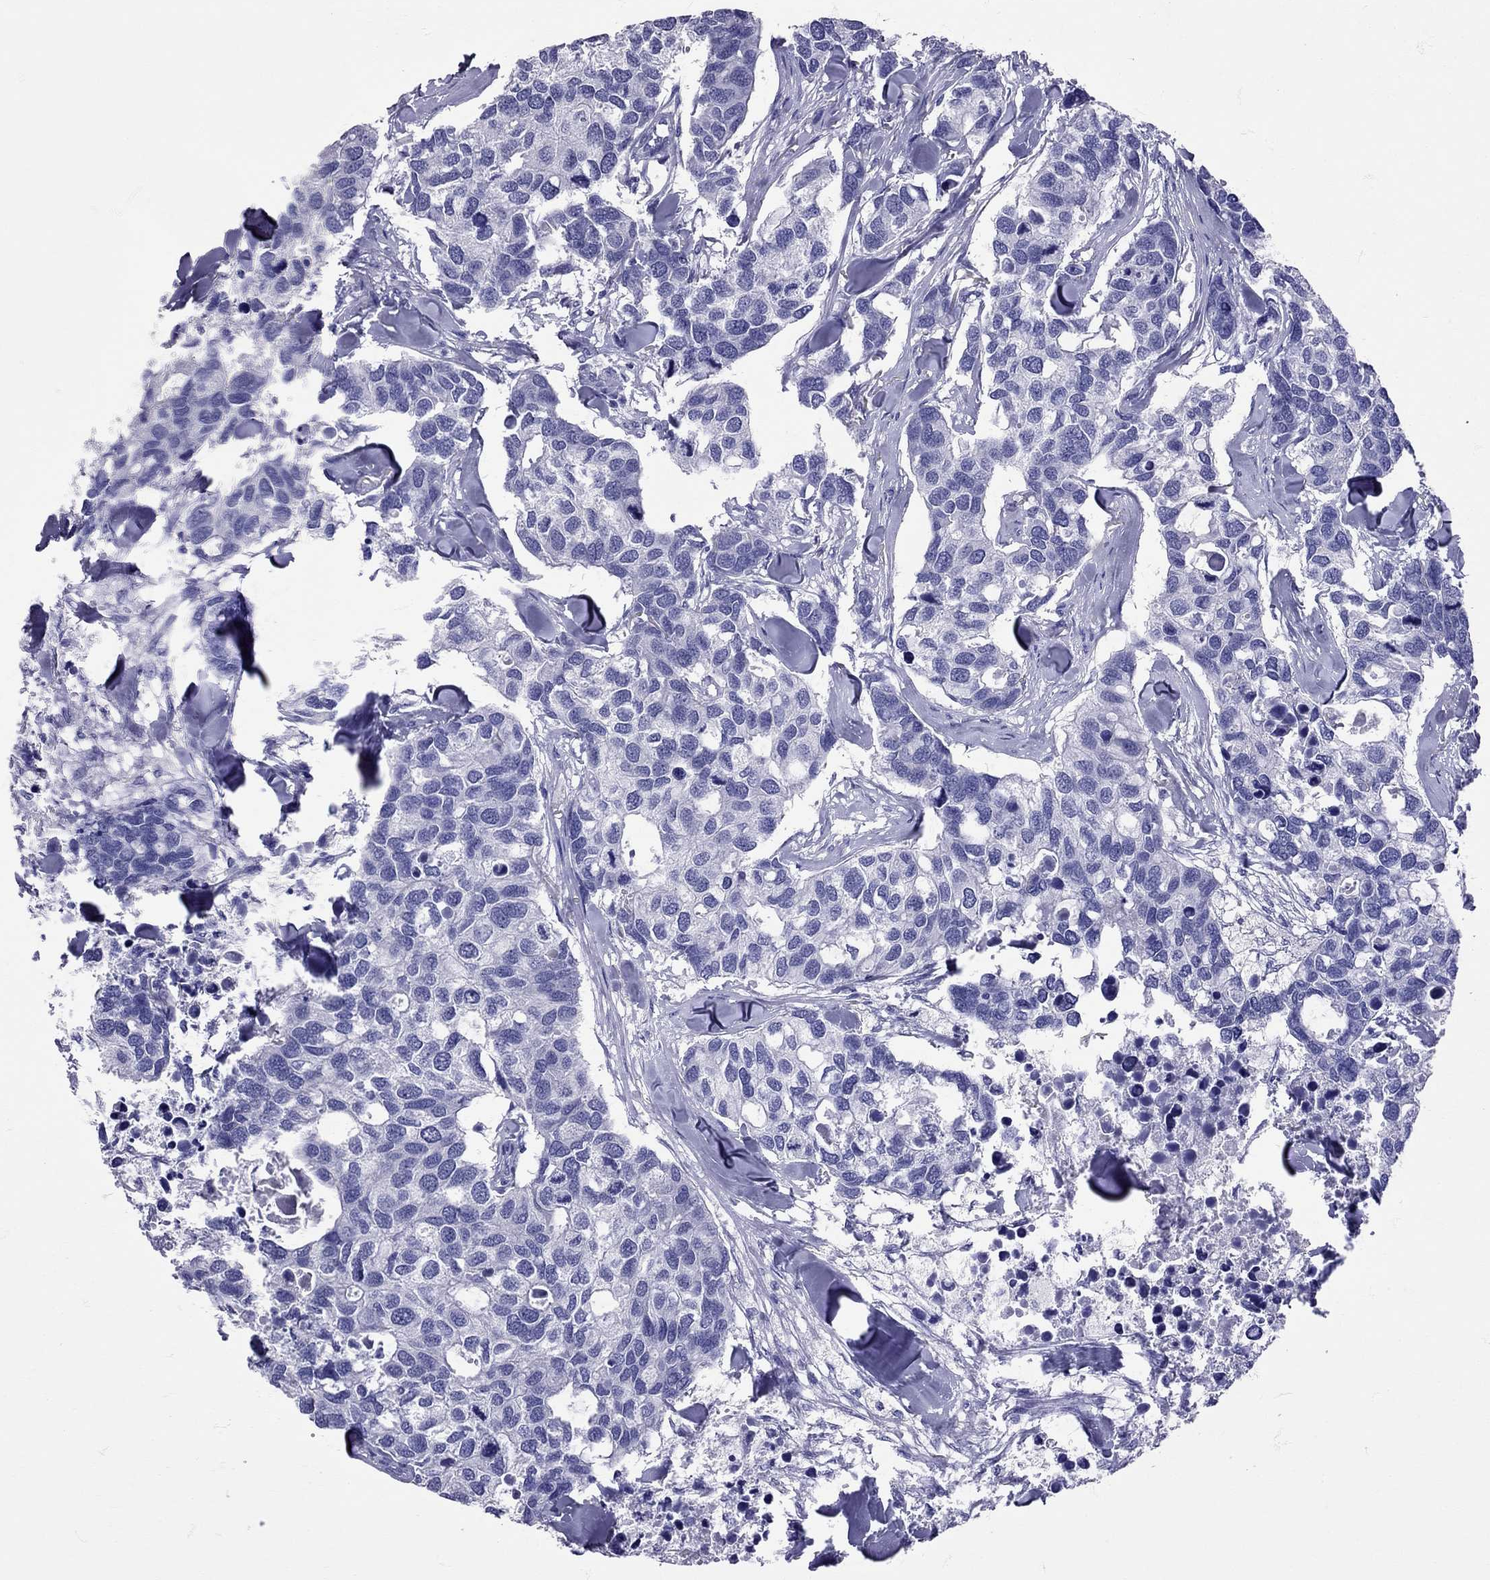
{"staining": {"intensity": "negative", "quantity": "none", "location": "none"}, "tissue": "breast cancer", "cell_type": "Tumor cells", "image_type": "cancer", "snomed": [{"axis": "morphology", "description": "Duct carcinoma"}, {"axis": "topography", "description": "Breast"}], "caption": "Immunohistochemistry (IHC) image of infiltrating ductal carcinoma (breast) stained for a protein (brown), which shows no staining in tumor cells. Brightfield microscopy of IHC stained with DAB (3,3'-diaminobenzidine) (brown) and hematoxylin (blue), captured at high magnification.", "gene": "TBR1", "patient": {"sex": "female", "age": 83}}